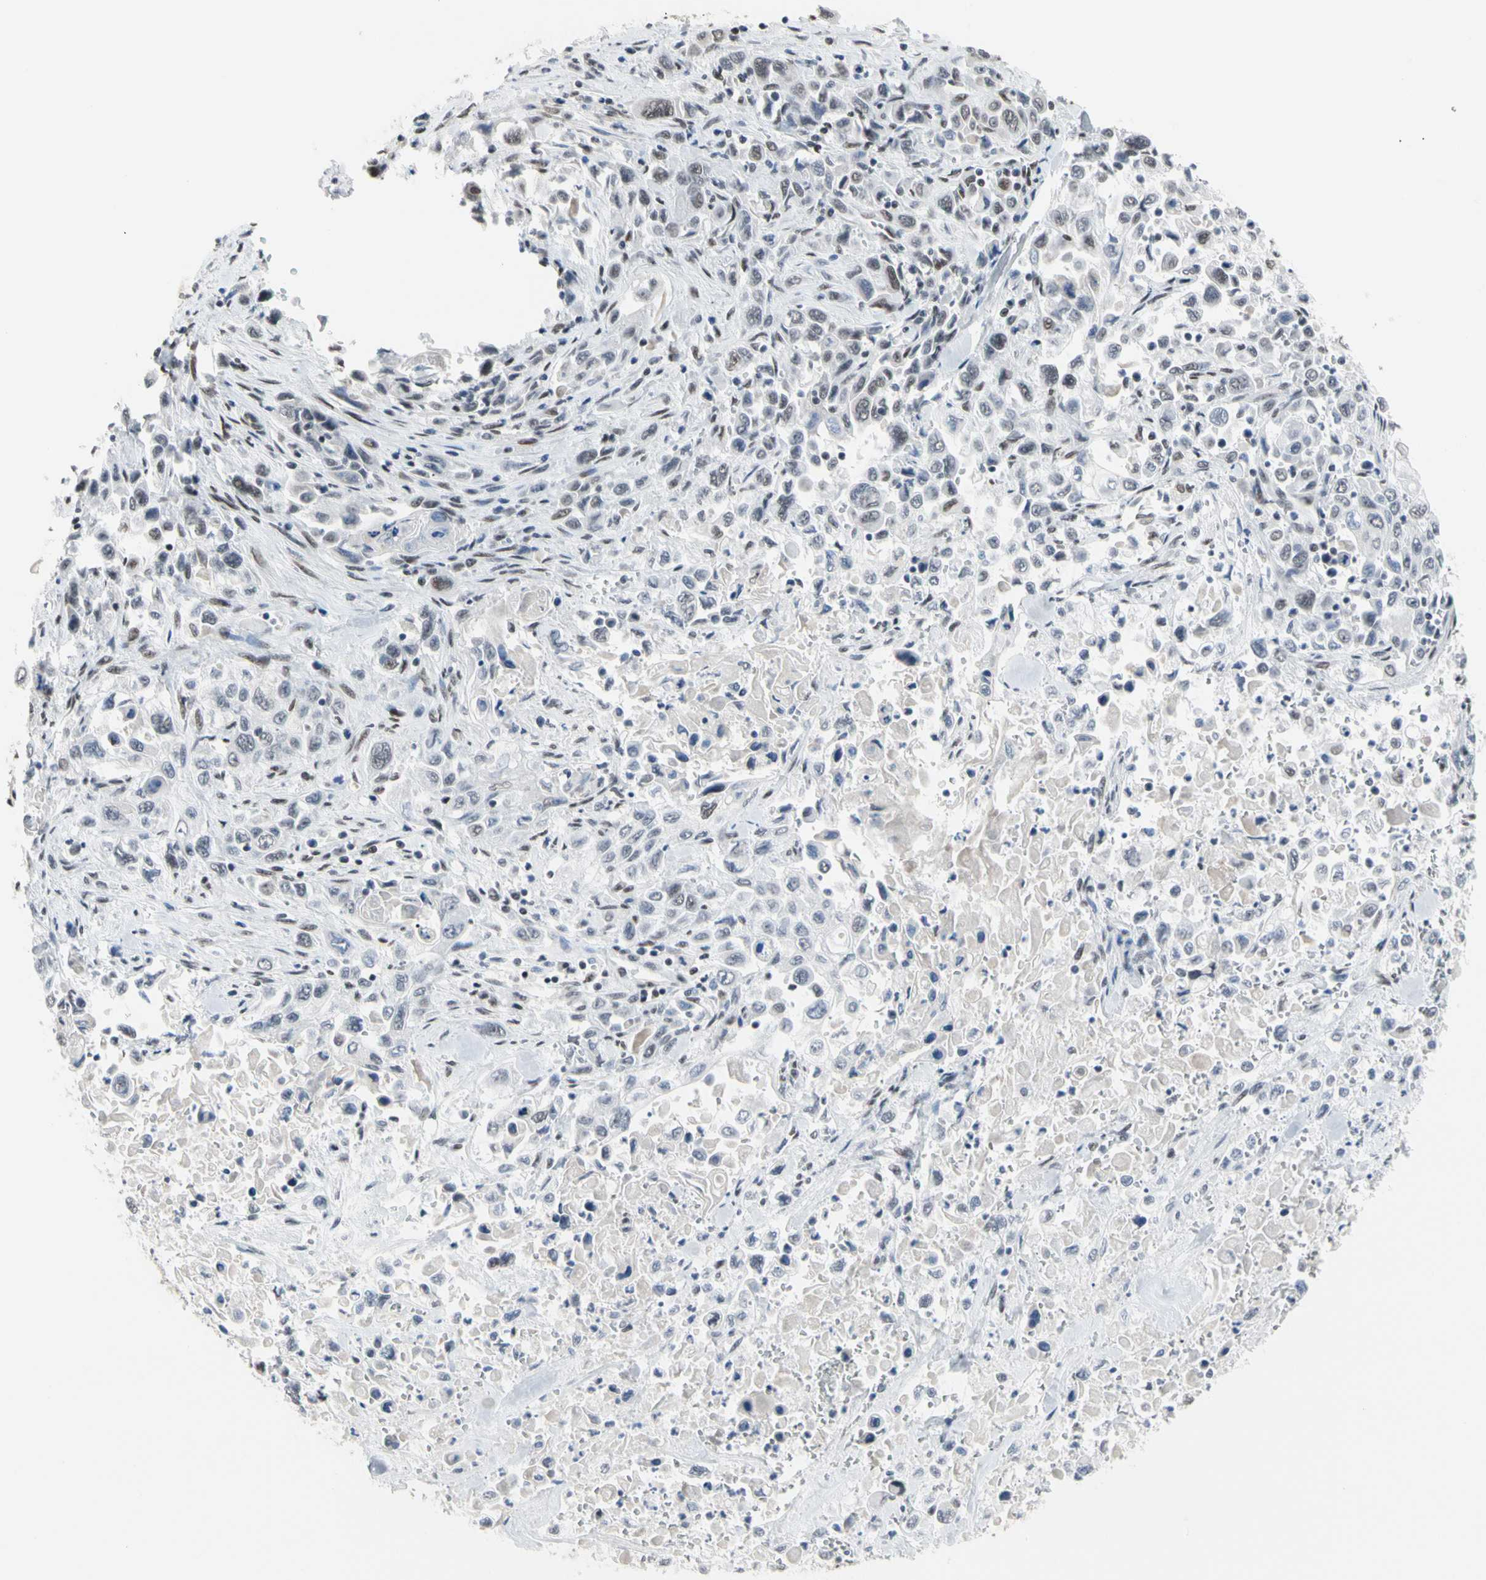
{"staining": {"intensity": "weak", "quantity": "25%-75%", "location": "nuclear"}, "tissue": "pancreatic cancer", "cell_type": "Tumor cells", "image_type": "cancer", "snomed": [{"axis": "morphology", "description": "Adenocarcinoma, NOS"}, {"axis": "topography", "description": "Pancreas"}], "caption": "DAB immunohistochemical staining of pancreatic cancer reveals weak nuclear protein staining in about 25%-75% of tumor cells.", "gene": "FAM98B", "patient": {"sex": "male", "age": 70}}